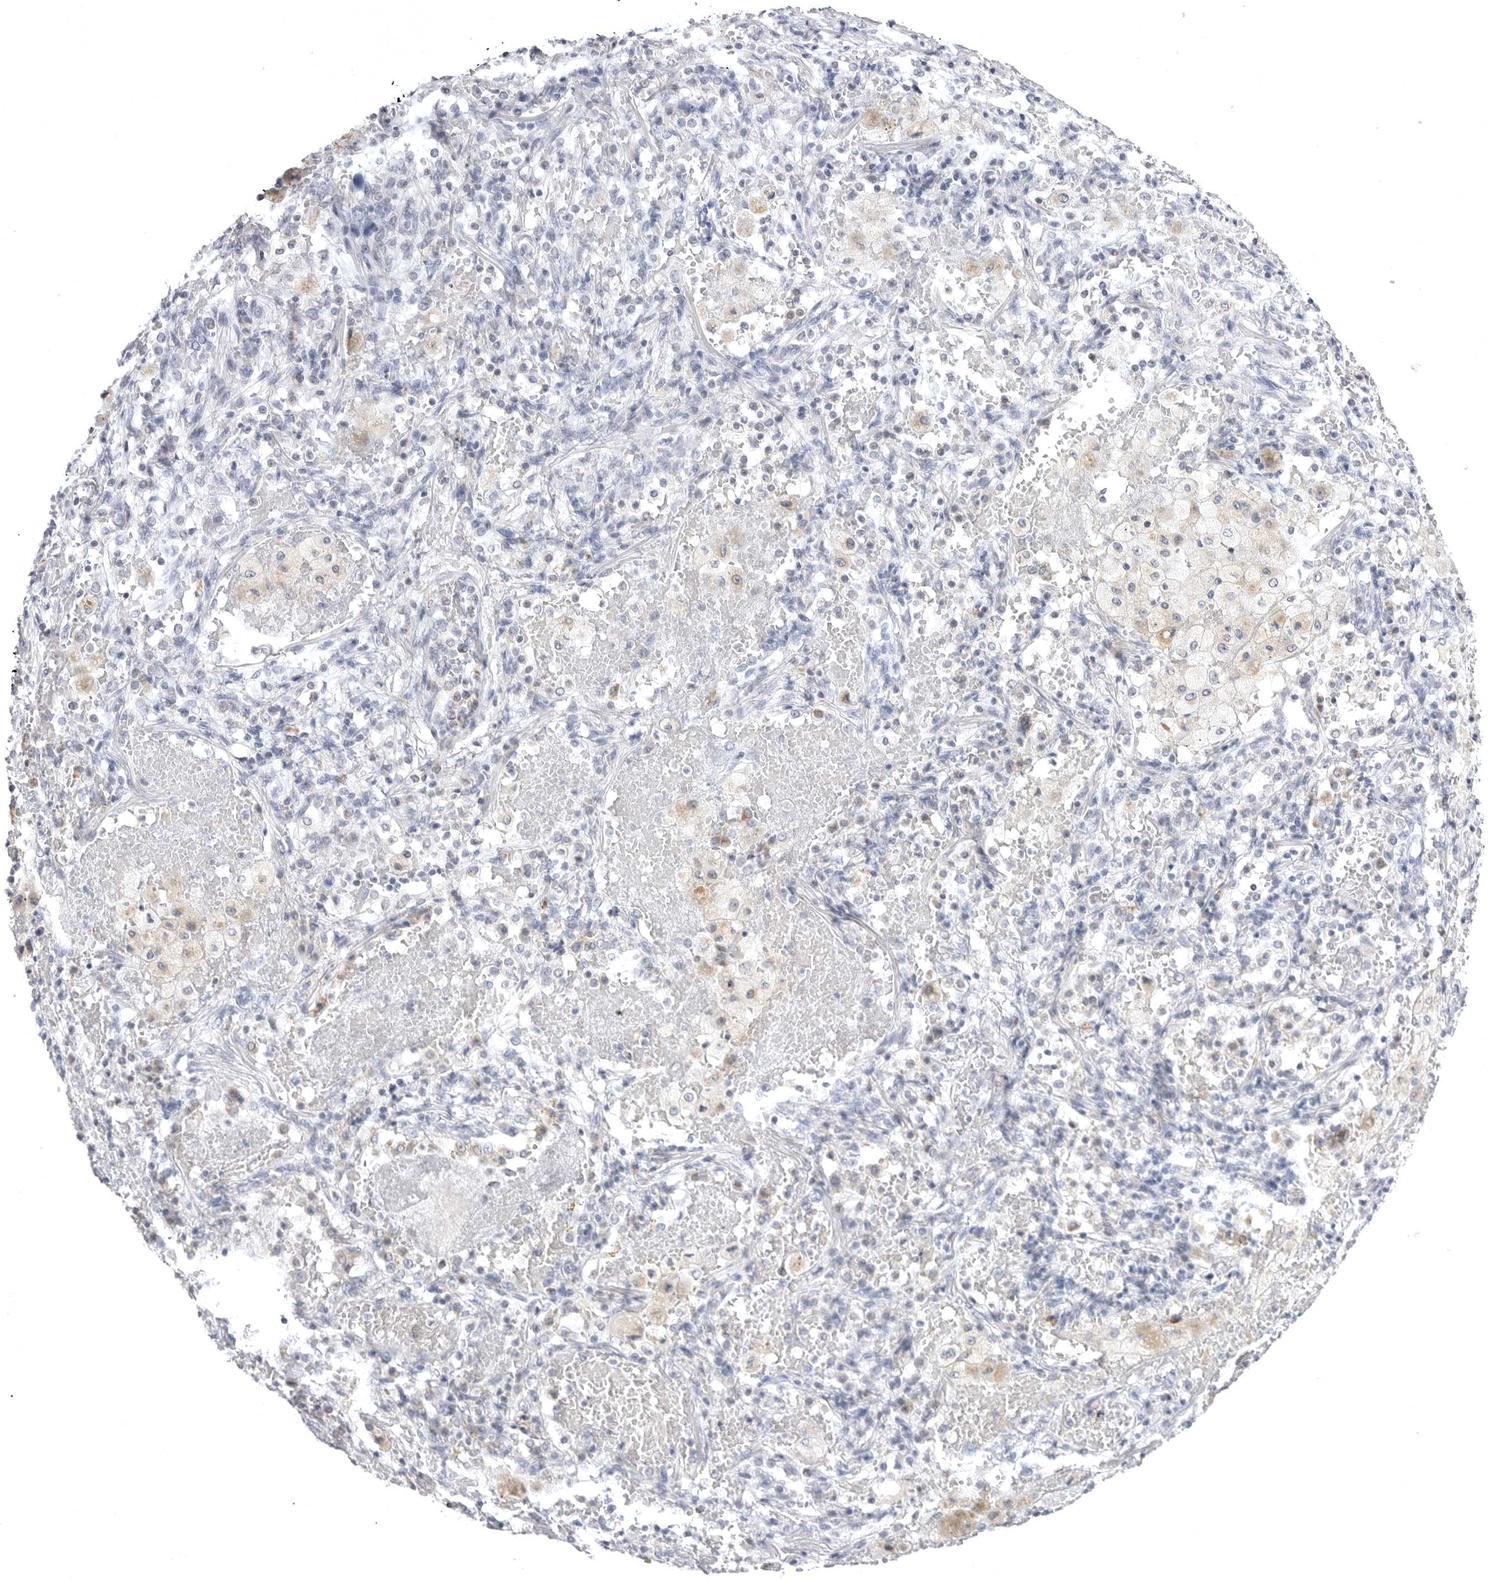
{"staining": {"intensity": "negative", "quantity": "none", "location": "none"}, "tissue": "lung cancer", "cell_type": "Tumor cells", "image_type": "cancer", "snomed": [{"axis": "morphology", "description": "Squamous cell carcinoma, NOS"}, {"axis": "topography", "description": "Lung"}], "caption": "The micrograph shows no significant expression in tumor cells of lung cancer.", "gene": "TUFM", "patient": {"sex": "male", "age": 61}}